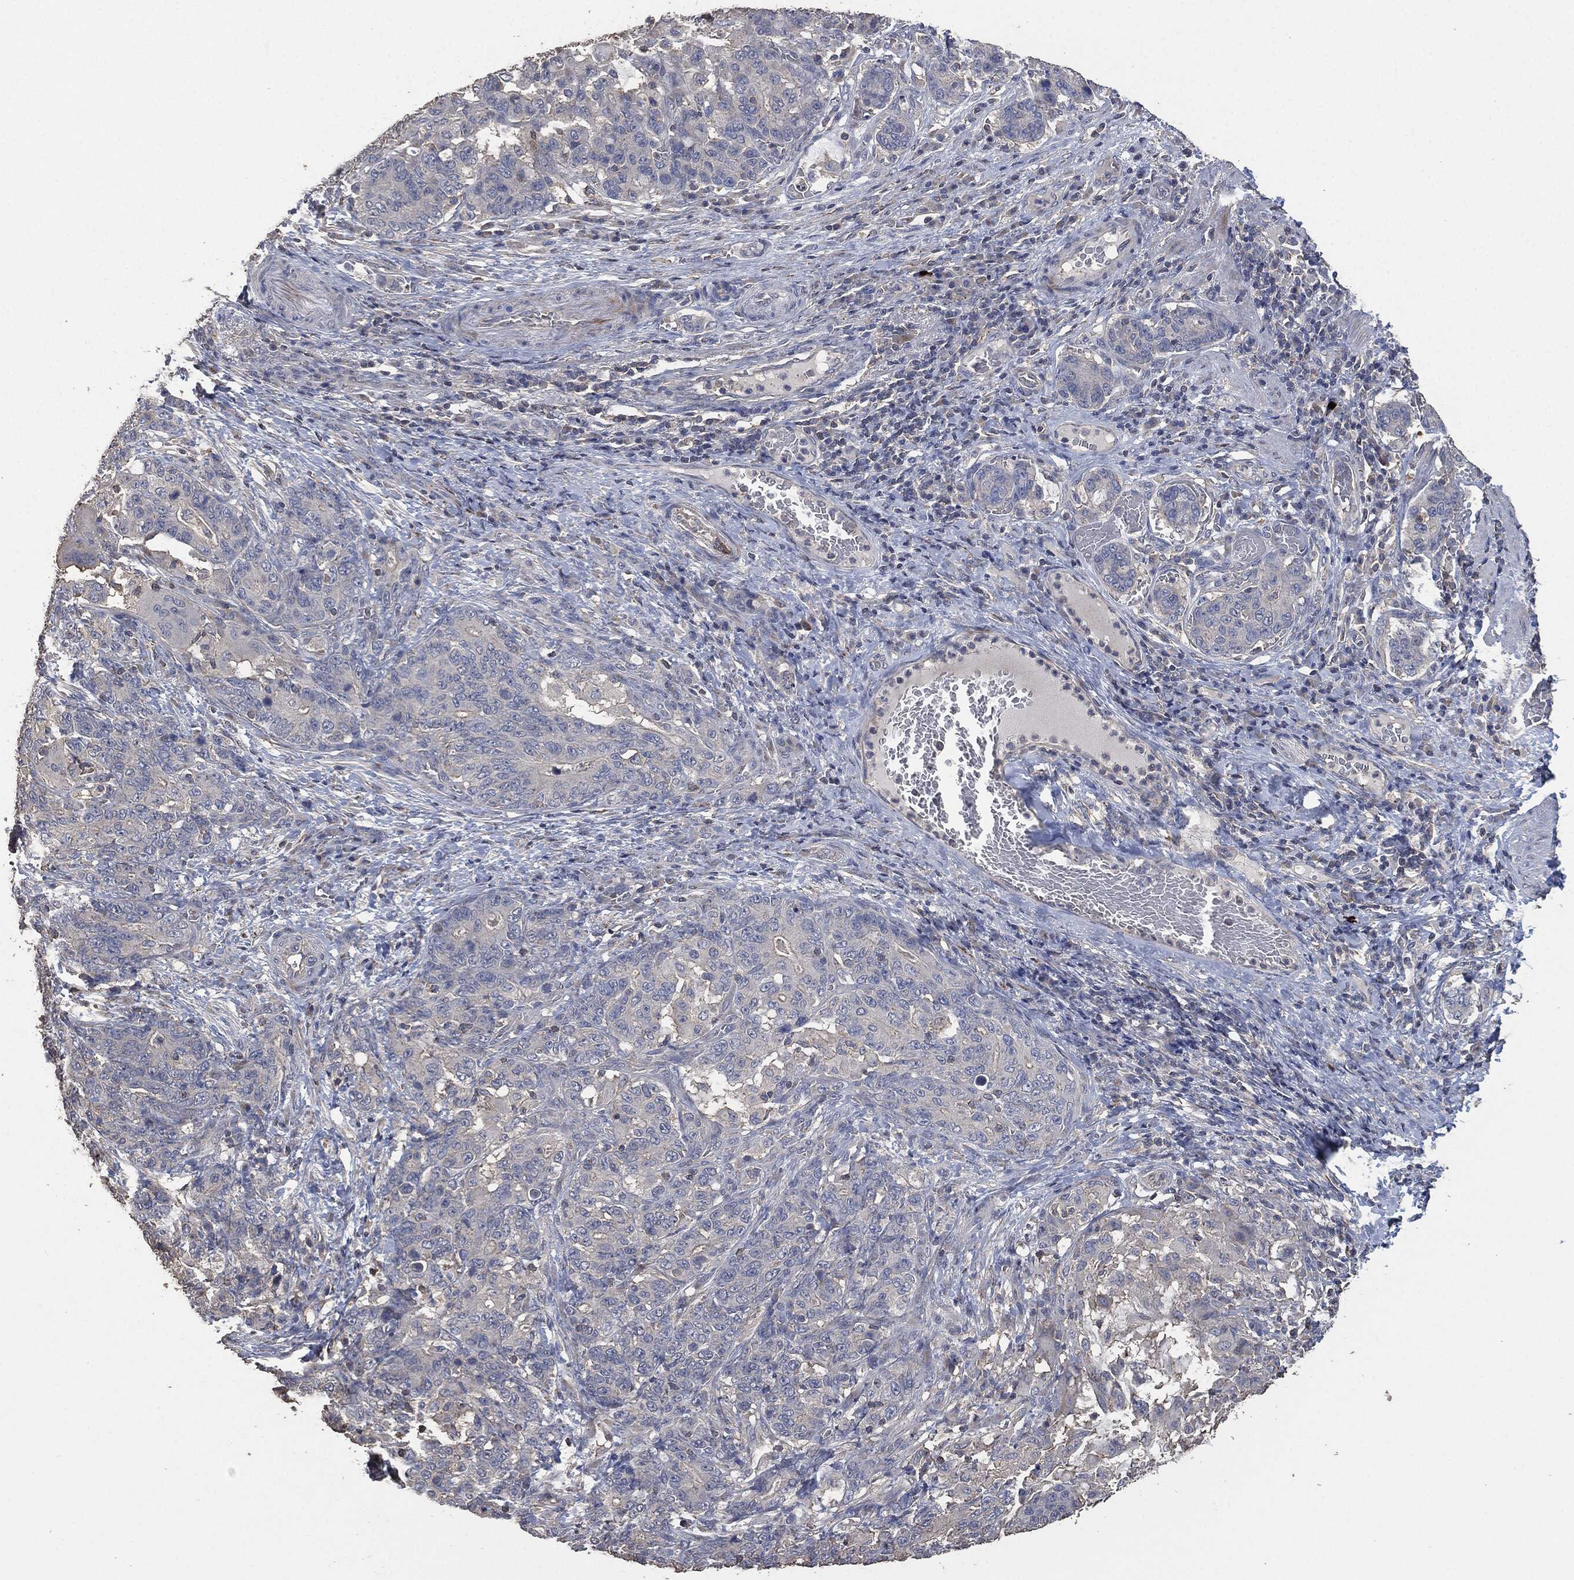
{"staining": {"intensity": "negative", "quantity": "none", "location": "none"}, "tissue": "stomach cancer", "cell_type": "Tumor cells", "image_type": "cancer", "snomed": [{"axis": "morphology", "description": "Normal tissue, NOS"}, {"axis": "morphology", "description": "Adenocarcinoma, NOS"}, {"axis": "topography", "description": "Stomach"}], "caption": "Immunohistochemical staining of human stomach cancer shows no significant positivity in tumor cells.", "gene": "MSLN", "patient": {"sex": "female", "age": 64}}